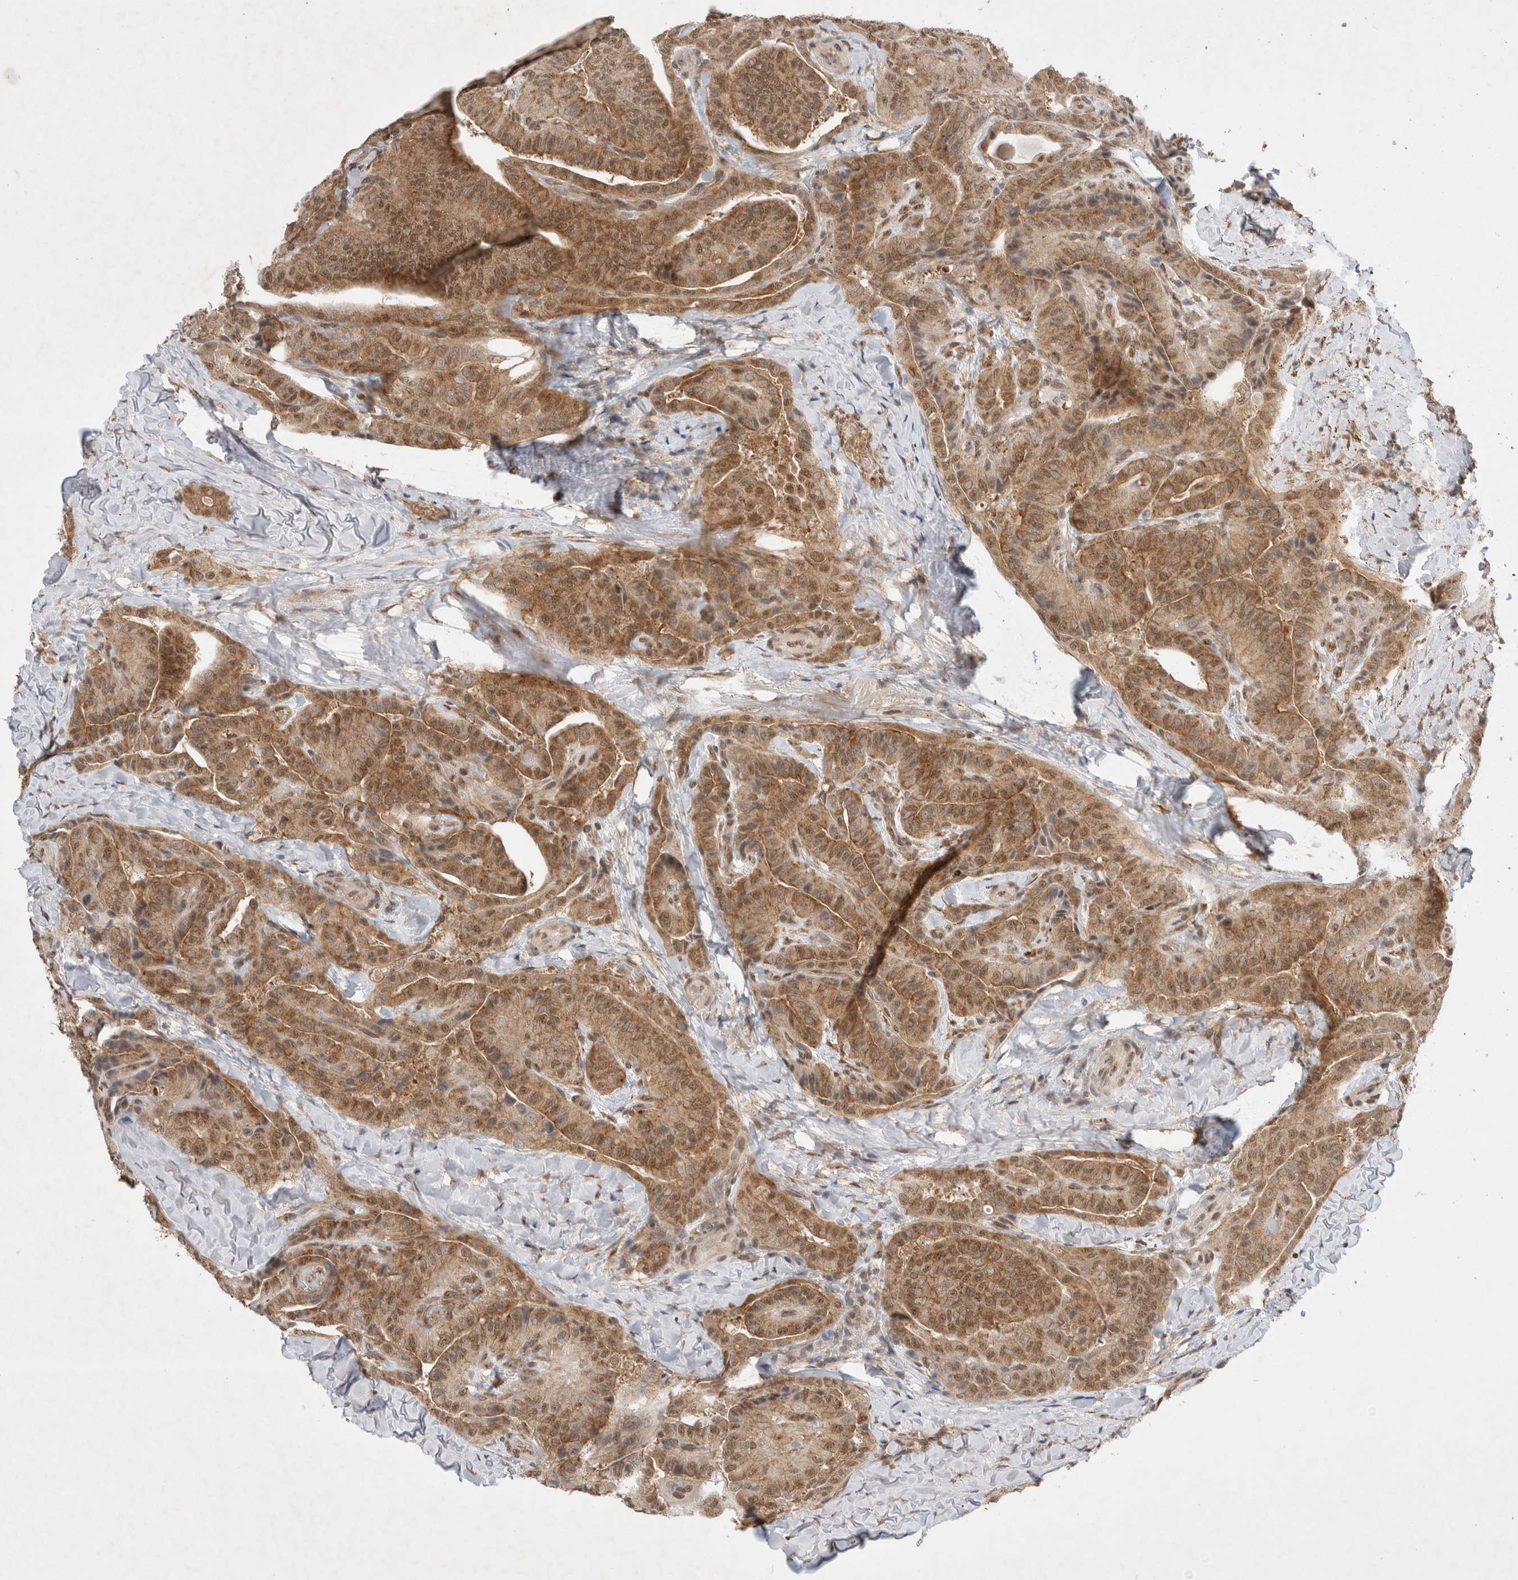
{"staining": {"intensity": "moderate", "quantity": ">75%", "location": "cytoplasmic/membranous"}, "tissue": "thyroid cancer", "cell_type": "Tumor cells", "image_type": "cancer", "snomed": [{"axis": "morphology", "description": "Papillary adenocarcinoma, NOS"}, {"axis": "topography", "description": "Thyroid gland"}], "caption": "Human papillary adenocarcinoma (thyroid) stained for a protein (brown) displays moderate cytoplasmic/membranous positive expression in about >75% of tumor cells.", "gene": "WIPF2", "patient": {"sex": "male", "age": 77}}